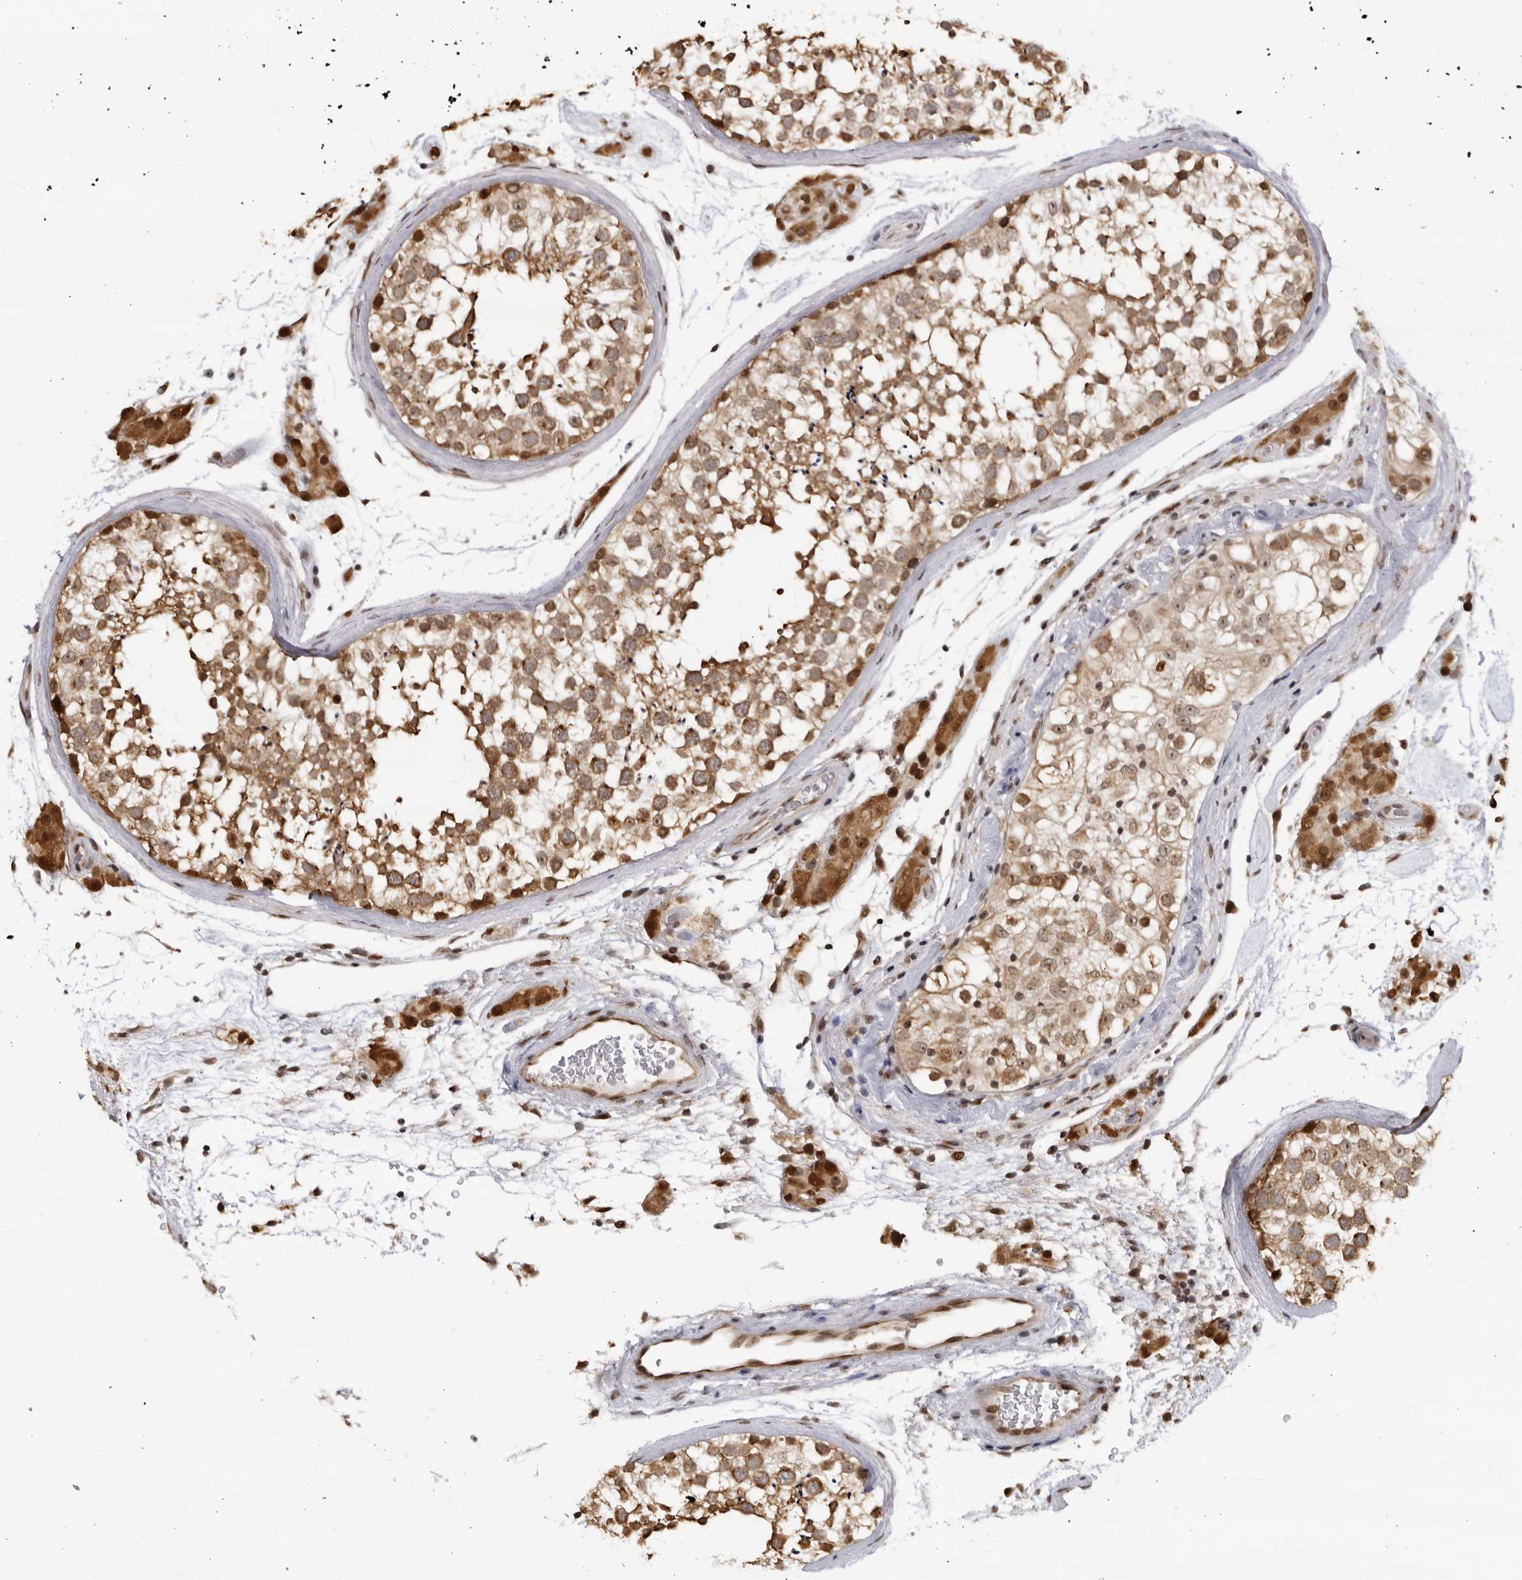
{"staining": {"intensity": "moderate", "quantity": ">75%", "location": "cytoplasmic/membranous,nuclear"}, "tissue": "testis", "cell_type": "Cells in seminiferous ducts", "image_type": "normal", "snomed": [{"axis": "morphology", "description": "Normal tissue, NOS"}, {"axis": "topography", "description": "Testis"}], "caption": "An immunohistochemistry micrograph of normal tissue is shown. Protein staining in brown highlights moderate cytoplasmic/membranous,nuclear positivity in testis within cells in seminiferous ducts.", "gene": "RASGEF1C", "patient": {"sex": "male", "age": 46}}